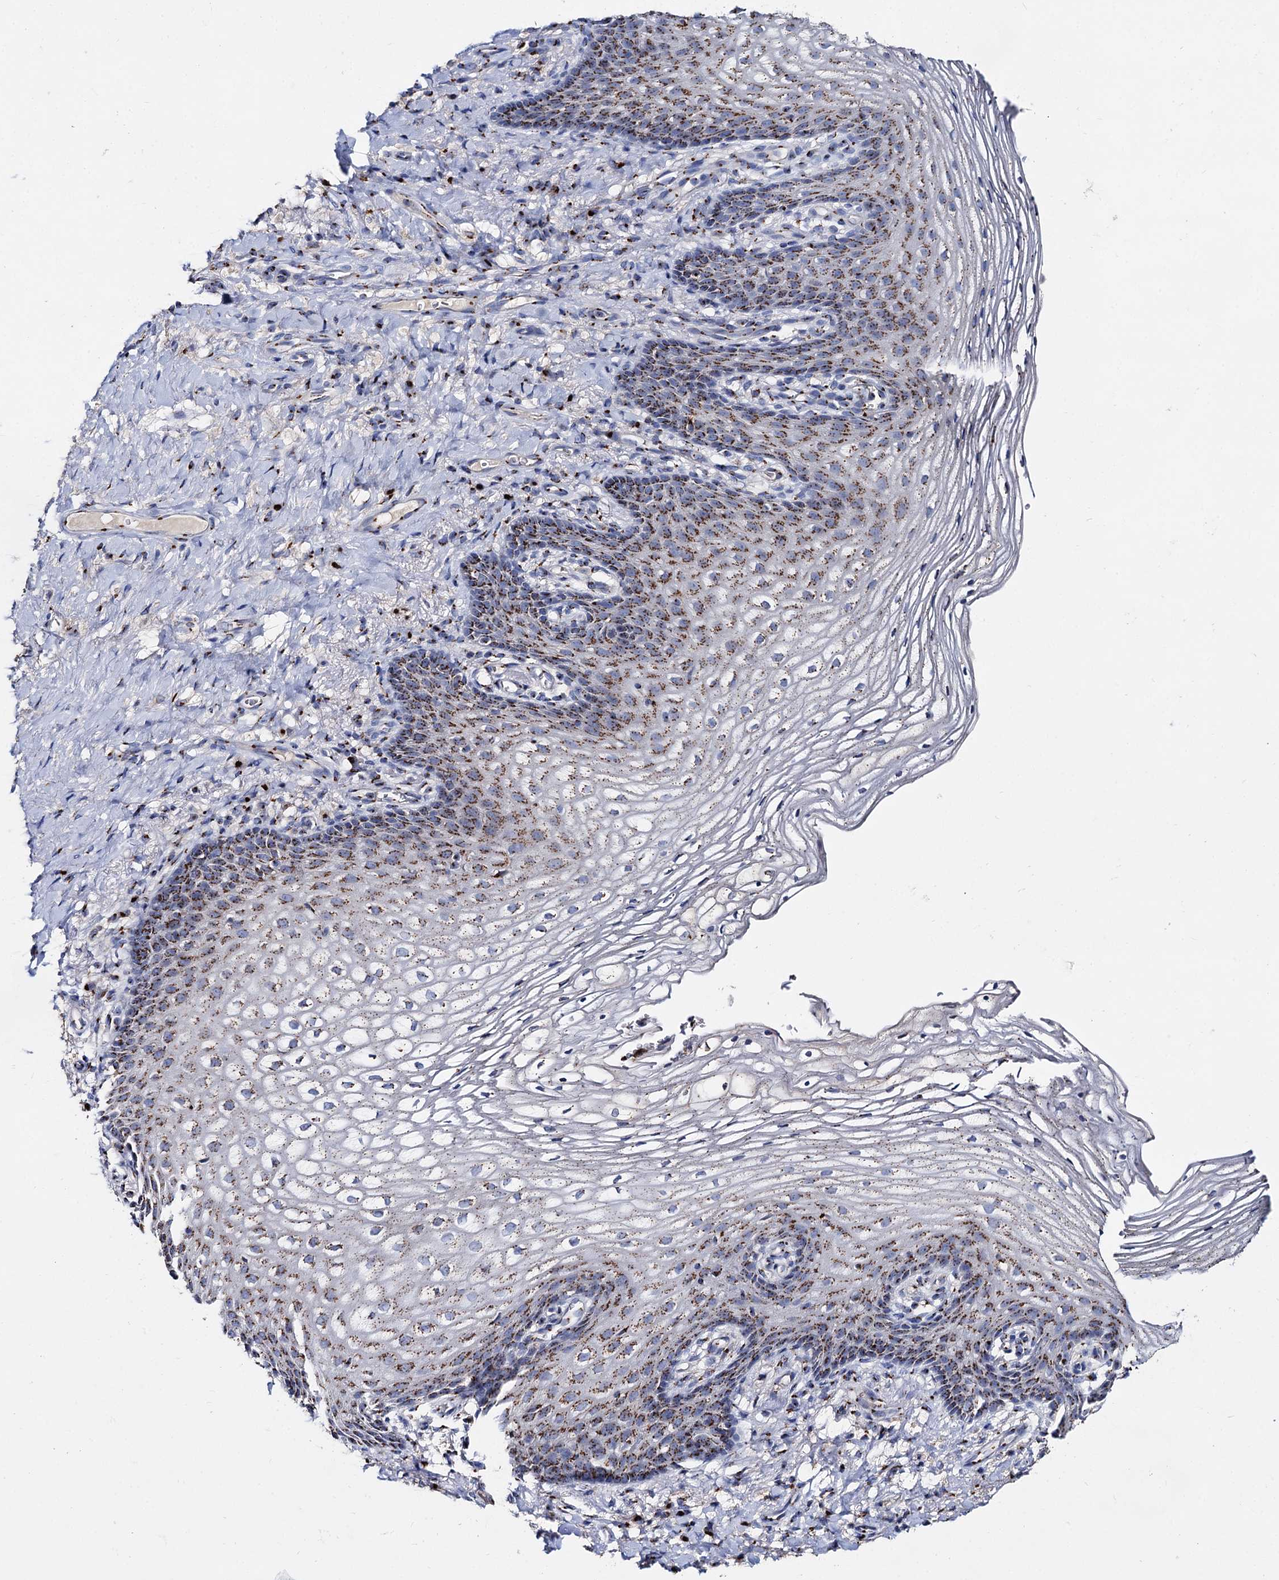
{"staining": {"intensity": "strong", "quantity": "25%-75%", "location": "cytoplasmic/membranous"}, "tissue": "vagina", "cell_type": "Squamous epithelial cells", "image_type": "normal", "snomed": [{"axis": "morphology", "description": "Normal tissue, NOS"}, {"axis": "topography", "description": "Vagina"}], "caption": "Immunohistochemical staining of unremarkable human vagina shows high levels of strong cytoplasmic/membranous positivity in about 25%-75% of squamous epithelial cells. (Brightfield microscopy of DAB IHC at high magnification).", "gene": "TM9SF3", "patient": {"sex": "female", "age": 60}}